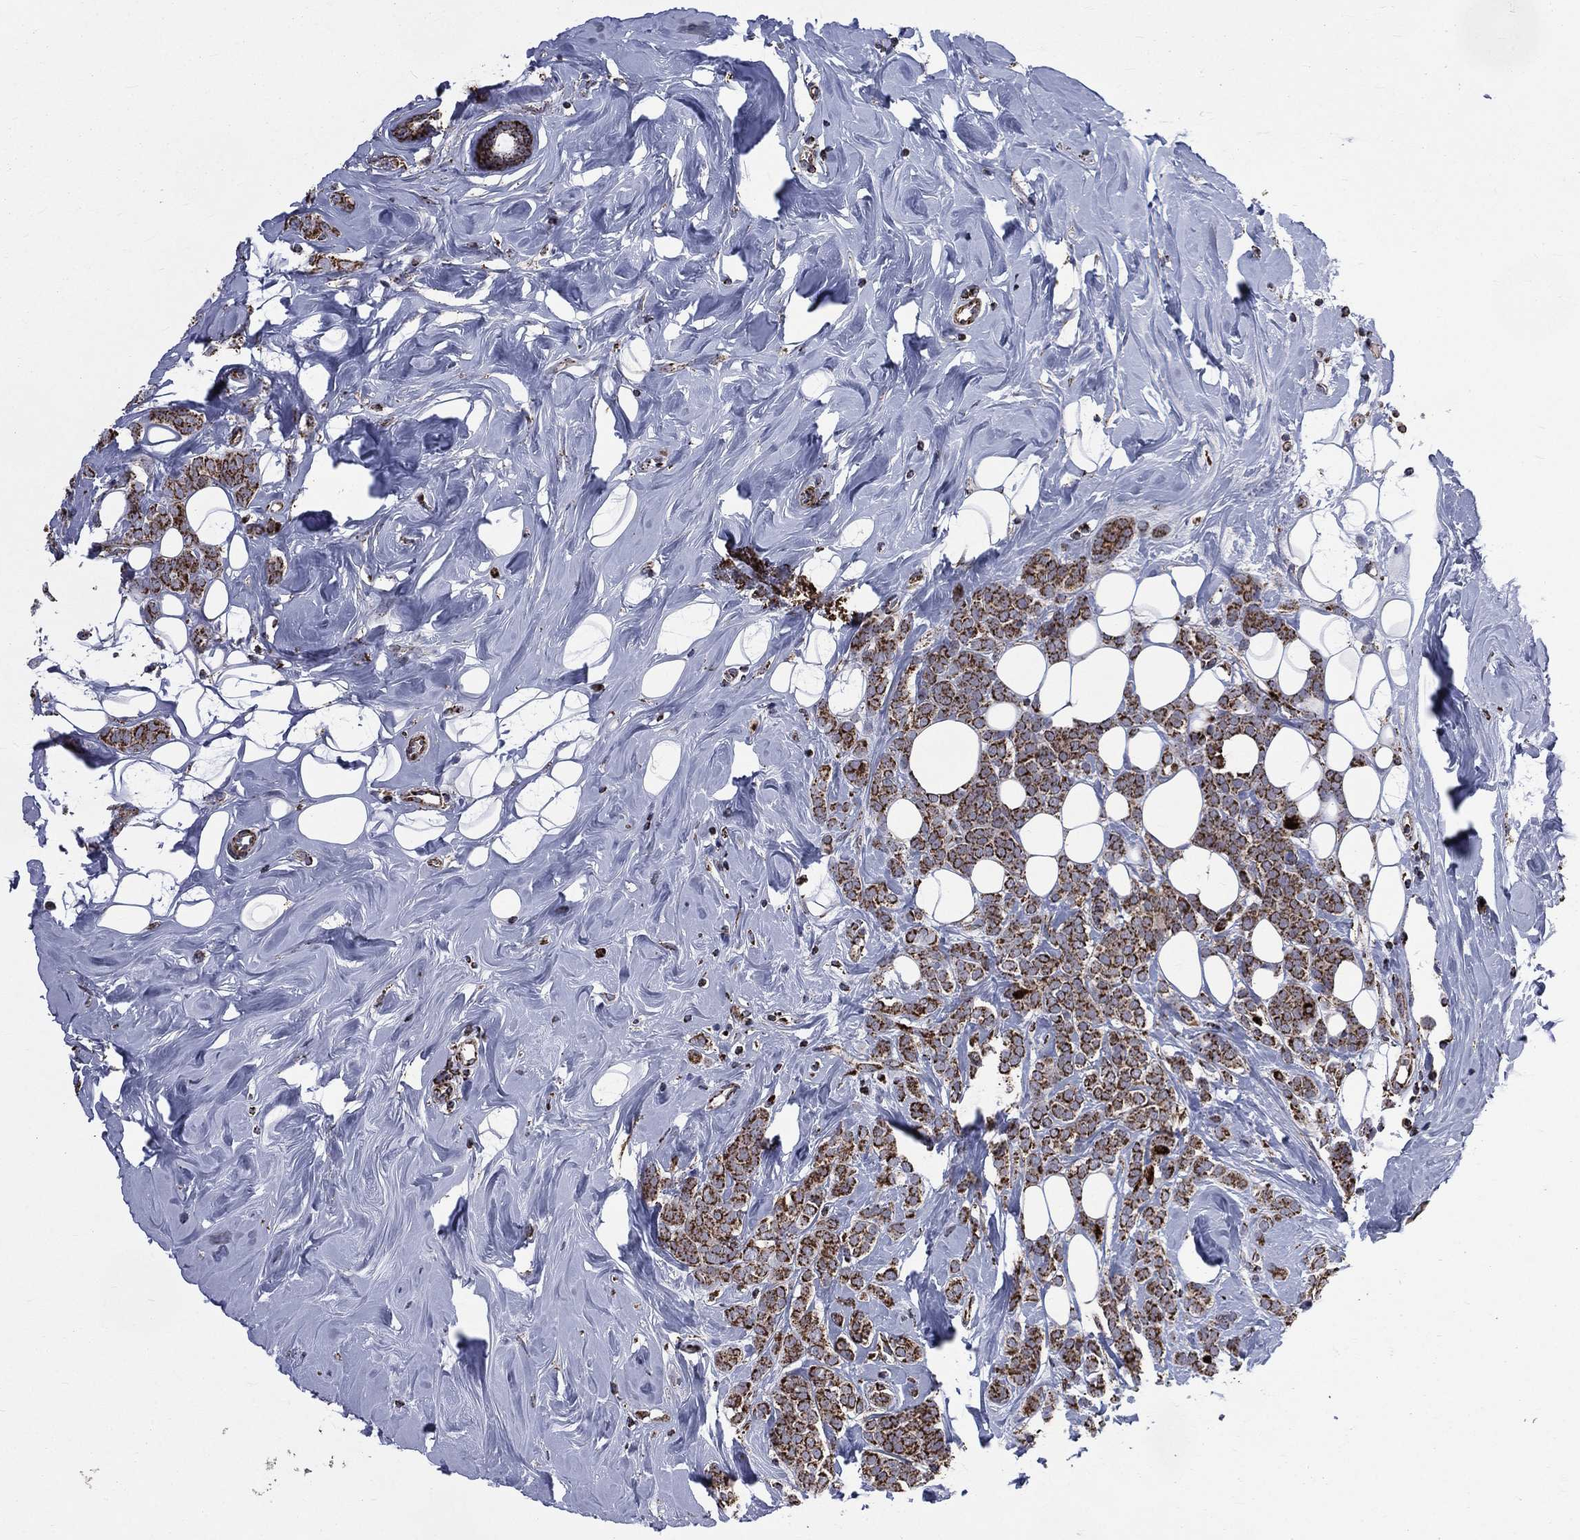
{"staining": {"intensity": "strong", "quantity": ">75%", "location": "cytoplasmic/membranous"}, "tissue": "breast cancer", "cell_type": "Tumor cells", "image_type": "cancer", "snomed": [{"axis": "morphology", "description": "Lobular carcinoma"}, {"axis": "topography", "description": "Breast"}], "caption": "Breast cancer stained with a protein marker reveals strong staining in tumor cells.", "gene": "GOT2", "patient": {"sex": "female", "age": 49}}